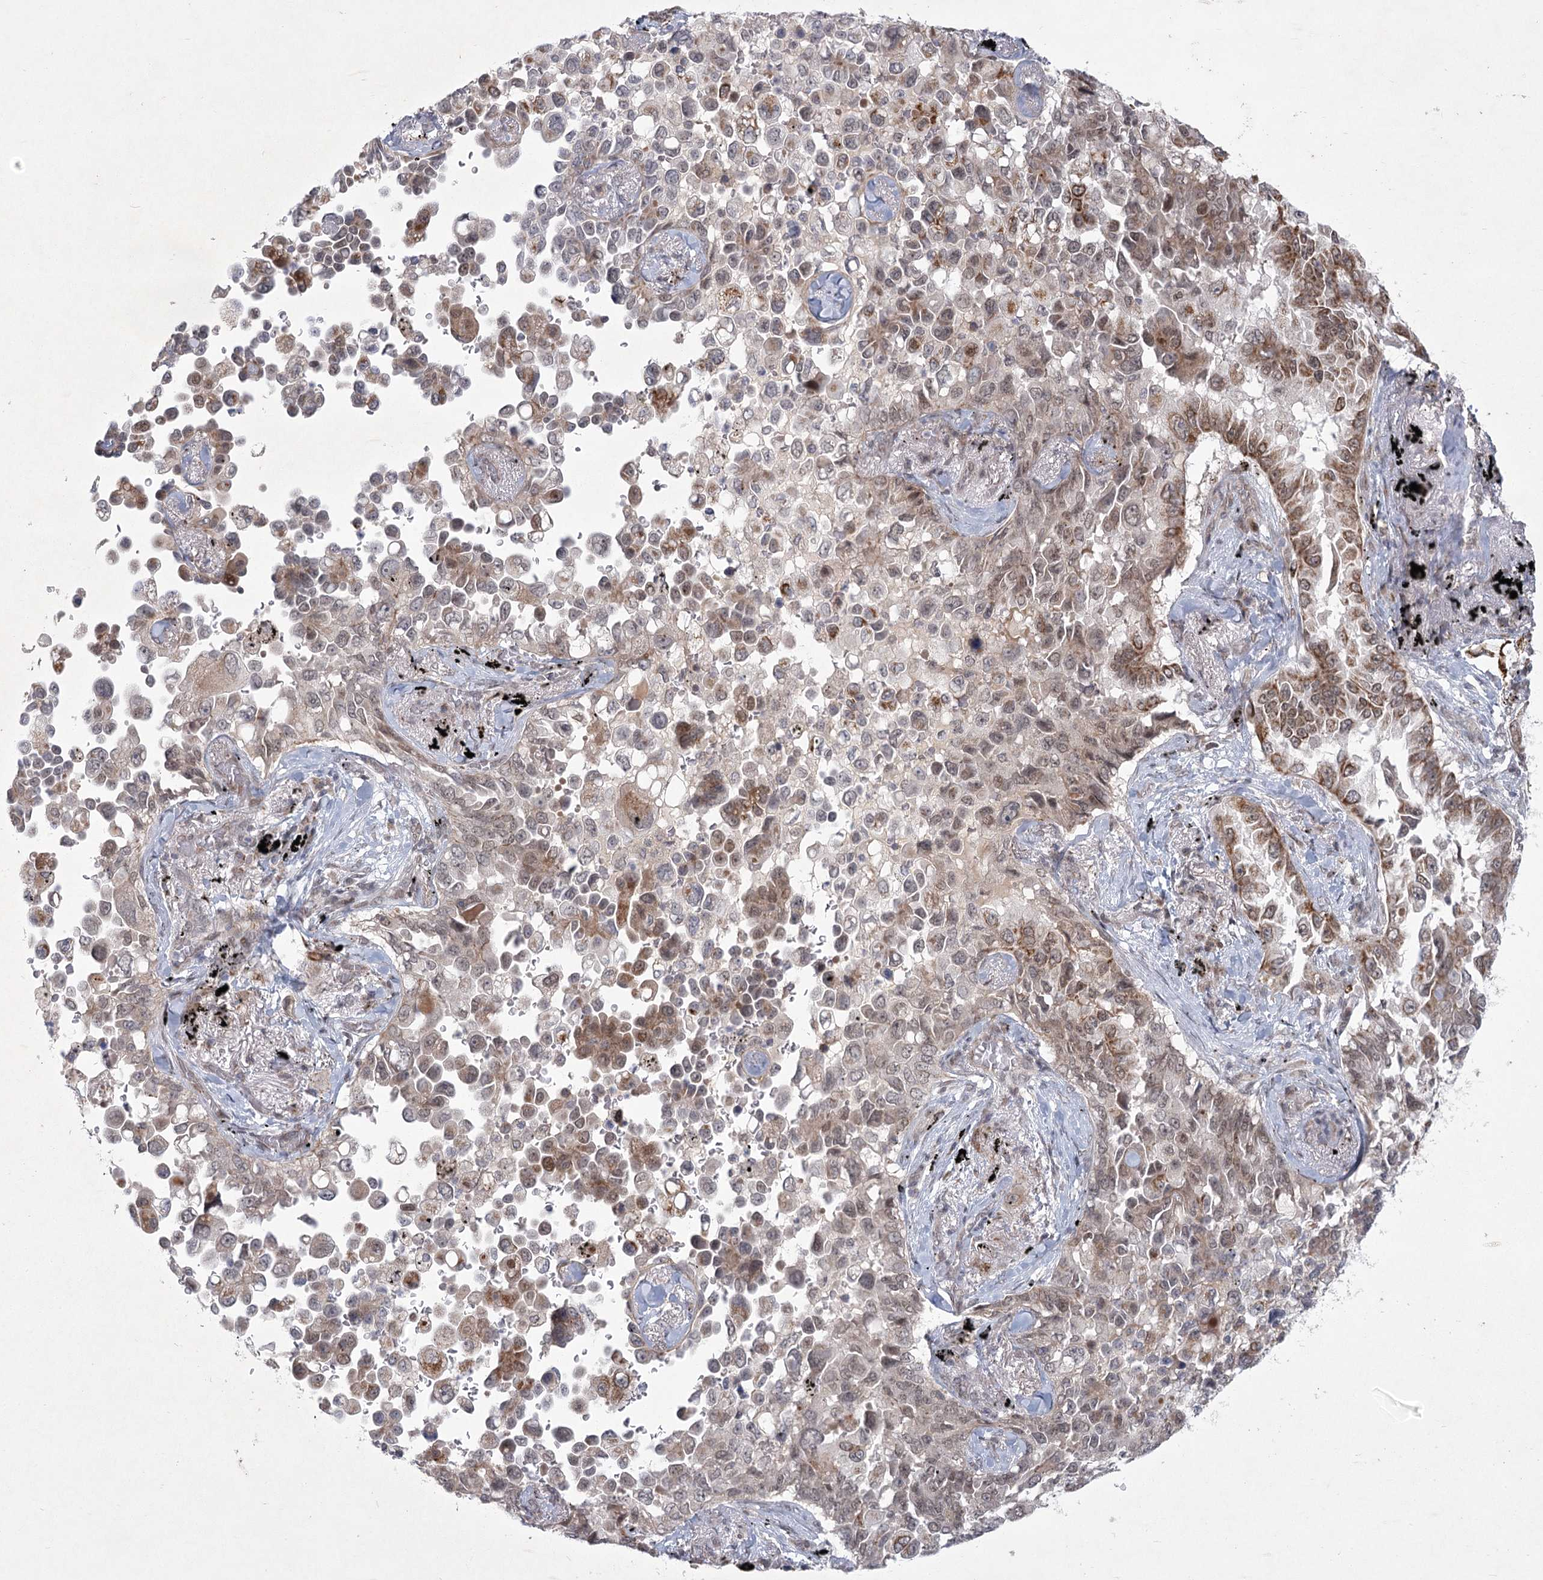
{"staining": {"intensity": "moderate", "quantity": ">75%", "location": "cytoplasmic/membranous,nuclear"}, "tissue": "lung cancer", "cell_type": "Tumor cells", "image_type": "cancer", "snomed": [{"axis": "morphology", "description": "Adenocarcinoma, NOS"}, {"axis": "topography", "description": "Lung"}], "caption": "Immunohistochemistry (IHC) (DAB) staining of adenocarcinoma (lung) demonstrates moderate cytoplasmic/membranous and nuclear protein expression in about >75% of tumor cells. Using DAB (brown) and hematoxylin (blue) stains, captured at high magnification using brightfield microscopy.", "gene": "CIB4", "patient": {"sex": "female", "age": 67}}